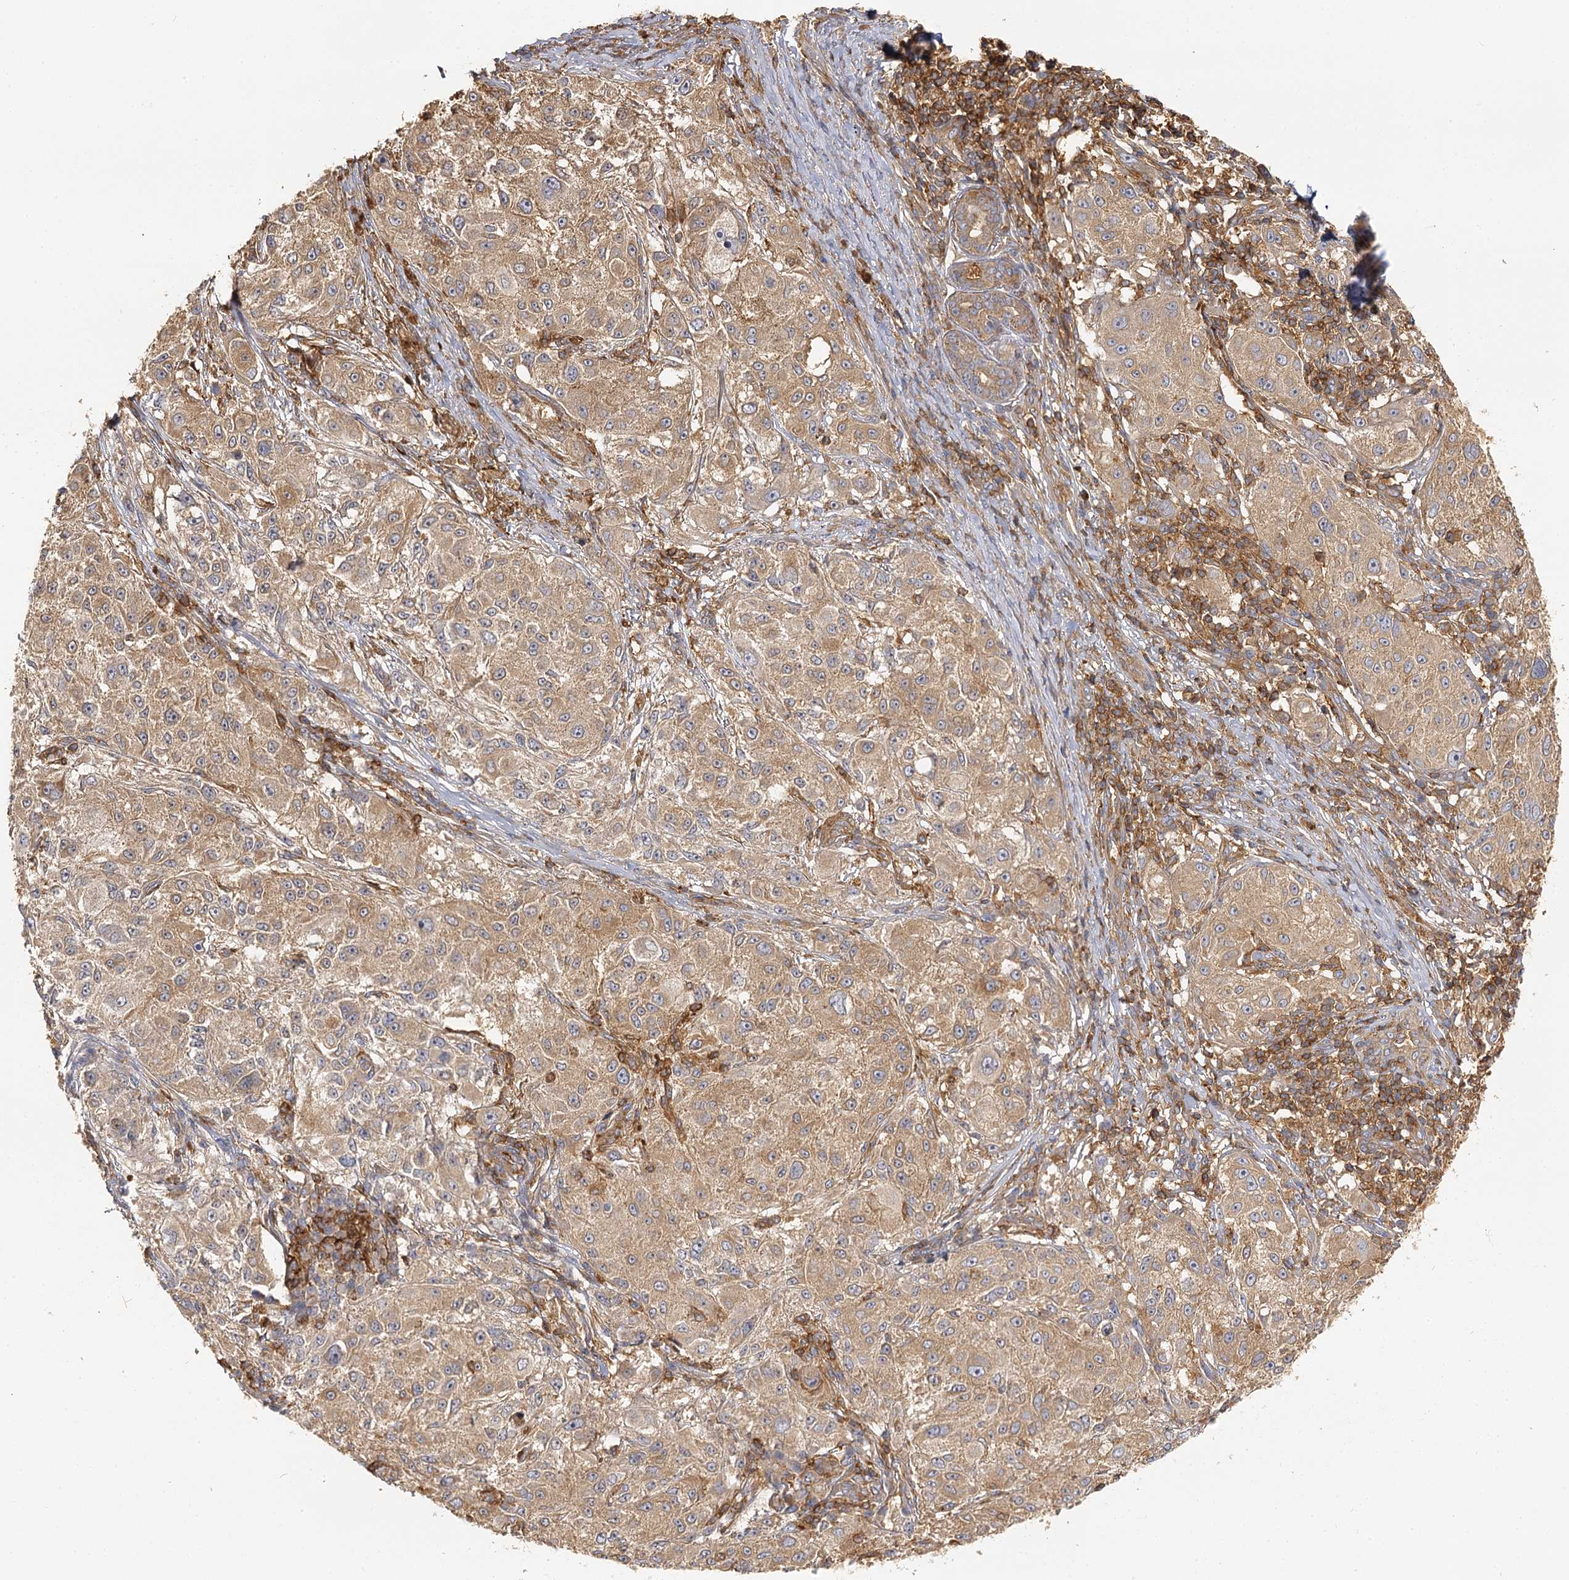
{"staining": {"intensity": "moderate", "quantity": ">75%", "location": "cytoplasmic/membranous"}, "tissue": "melanoma", "cell_type": "Tumor cells", "image_type": "cancer", "snomed": [{"axis": "morphology", "description": "Necrosis, NOS"}, {"axis": "morphology", "description": "Malignant melanoma, NOS"}, {"axis": "topography", "description": "Skin"}], "caption": "This image exhibits IHC staining of human melanoma, with medium moderate cytoplasmic/membranous positivity in approximately >75% of tumor cells.", "gene": "SEC24B", "patient": {"sex": "female", "age": 87}}